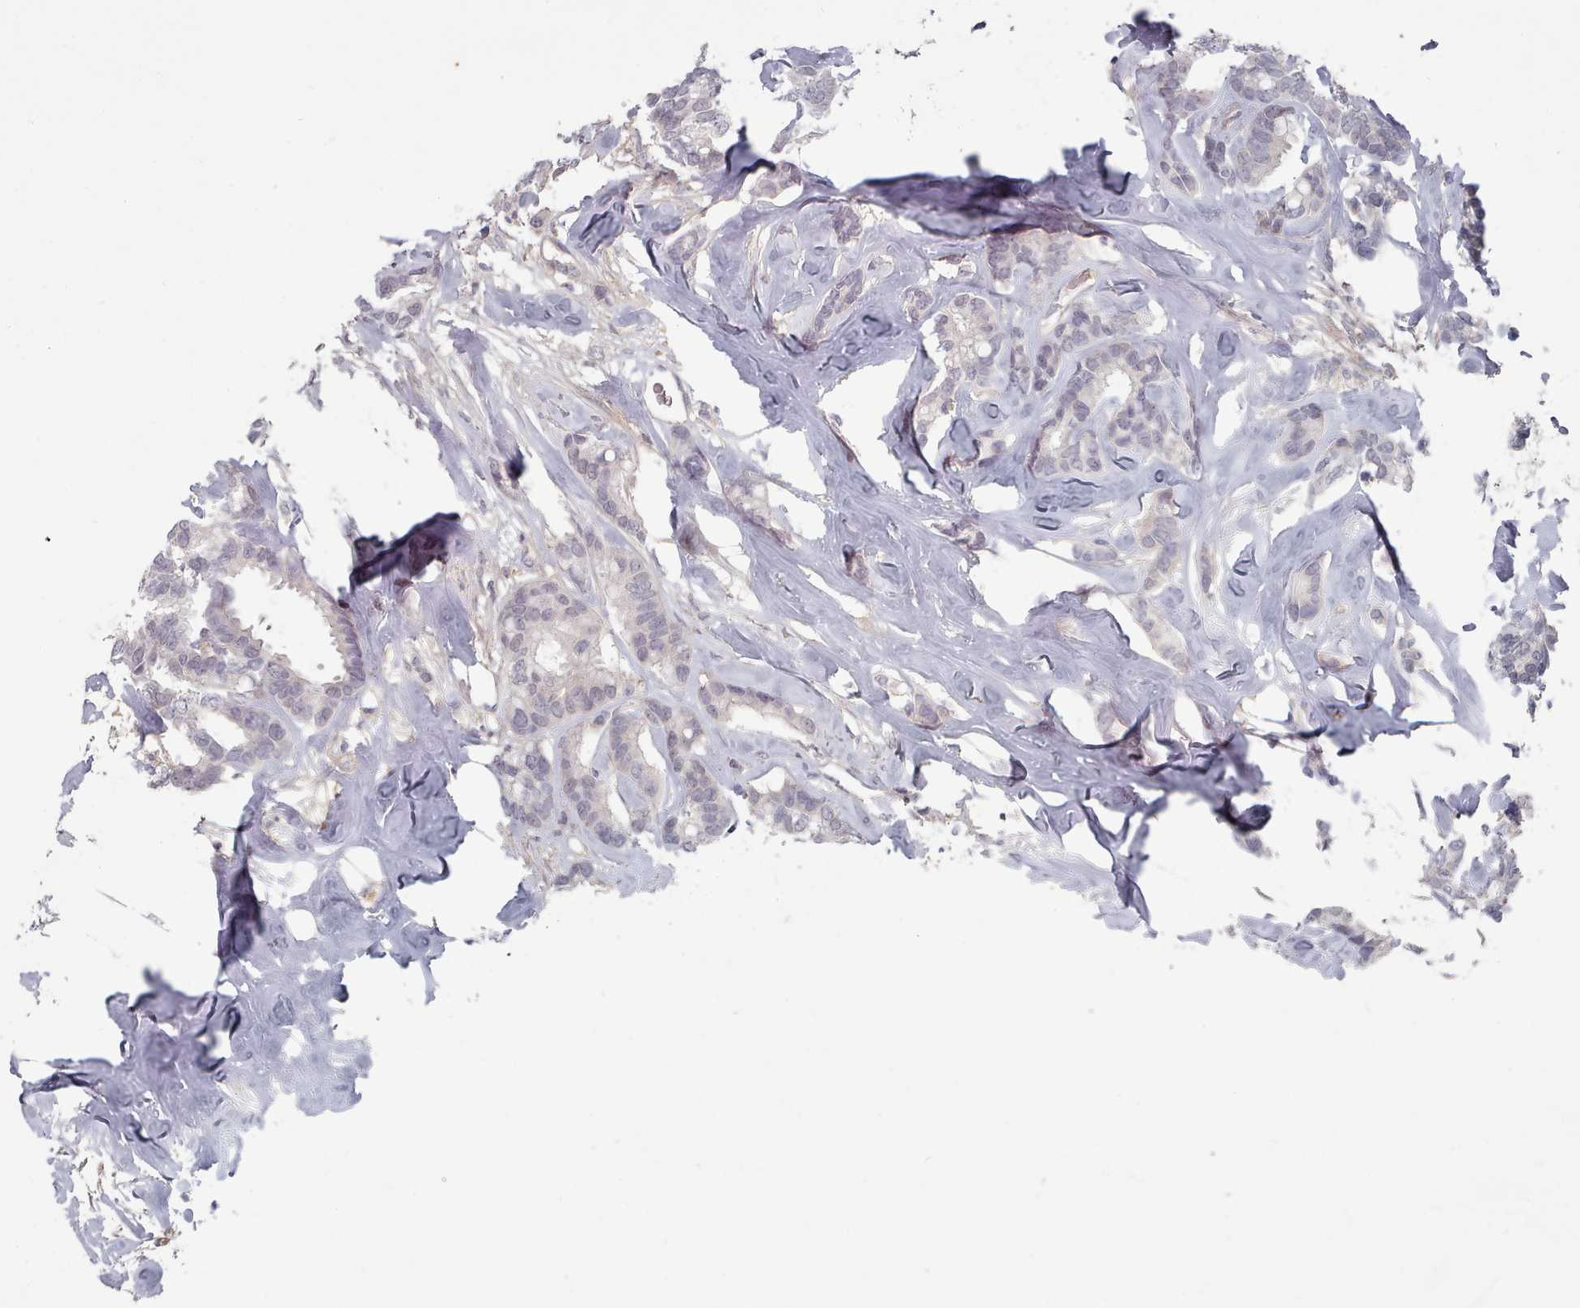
{"staining": {"intensity": "negative", "quantity": "none", "location": "none"}, "tissue": "breast cancer", "cell_type": "Tumor cells", "image_type": "cancer", "snomed": [{"axis": "morphology", "description": "Duct carcinoma"}, {"axis": "topography", "description": "Breast"}], "caption": "There is no significant expression in tumor cells of infiltrating ductal carcinoma (breast).", "gene": "COL8A2", "patient": {"sex": "female", "age": 87}}